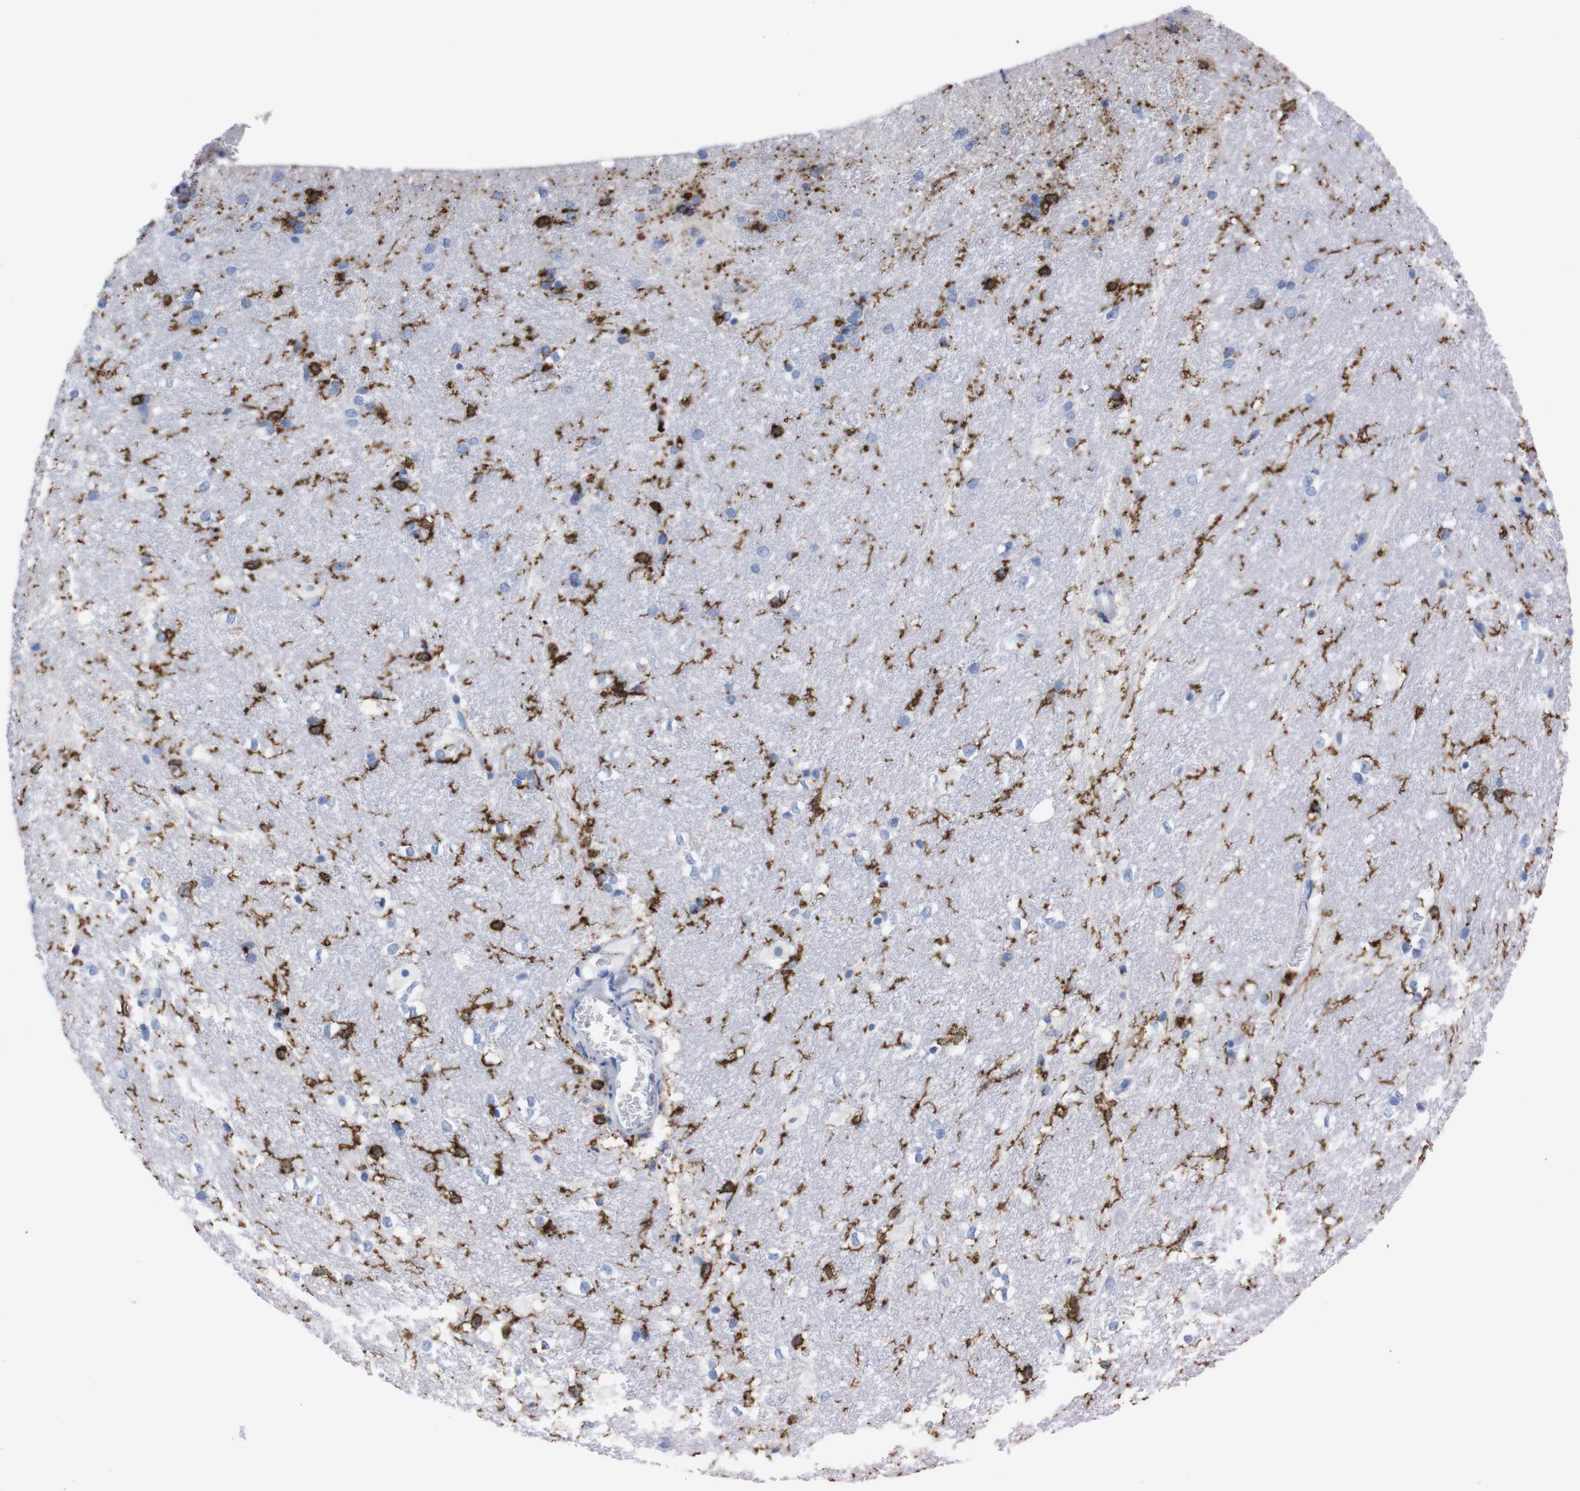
{"staining": {"intensity": "strong", "quantity": "<25%", "location": "cytoplasmic/membranous,nuclear"}, "tissue": "hippocampus", "cell_type": "Glial cells", "image_type": "normal", "snomed": [{"axis": "morphology", "description": "Normal tissue, NOS"}, {"axis": "topography", "description": "Hippocampus"}], "caption": "Immunohistochemical staining of benign hippocampus reveals medium levels of strong cytoplasmic/membranous,nuclear positivity in approximately <25% of glial cells.", "gene": "P2RY12", "patient": {"sex": "female", "age": 19}}